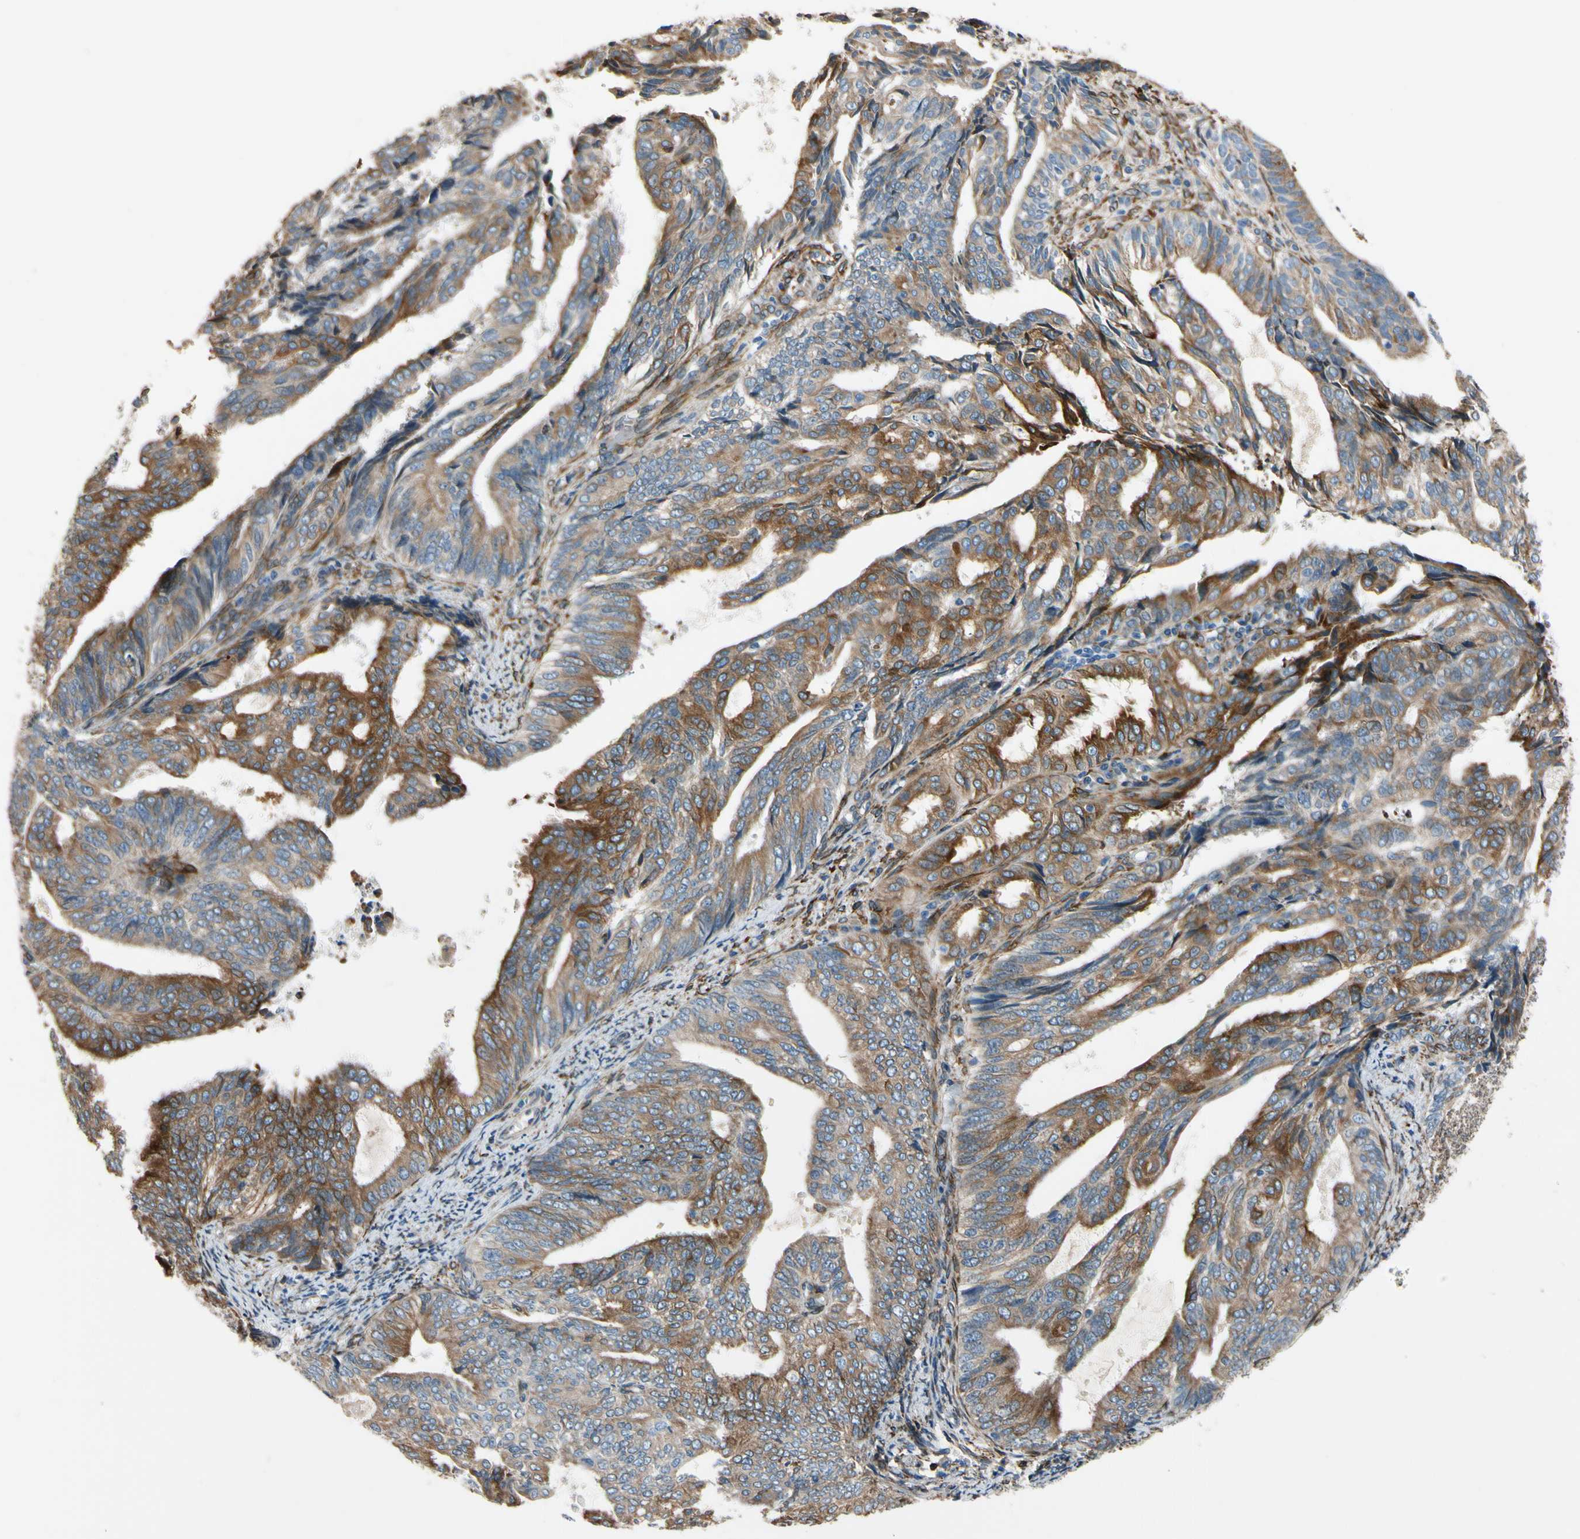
{"staining": {"intensity": "moderate", "quantity": ">75%", "location": "cytoplasmic/membranous"}, "tissue": "endometrial cancer", "cell_type": "Tumor cells", "image_type": "cancer", "snomed": [{"axis": "morphology", "description": "Adenocarcinoma, NOS"}, {"axis": "topography", "description": "Endometrium"}], "caption": "Brown immunohistochemical staining in human endometrial cancer displays moderate cytoplasmic/membranous expression in approximately >75% of tumor cells.", "gene": "FKBP7", "patient": {"sex": "female", "age": 58}}